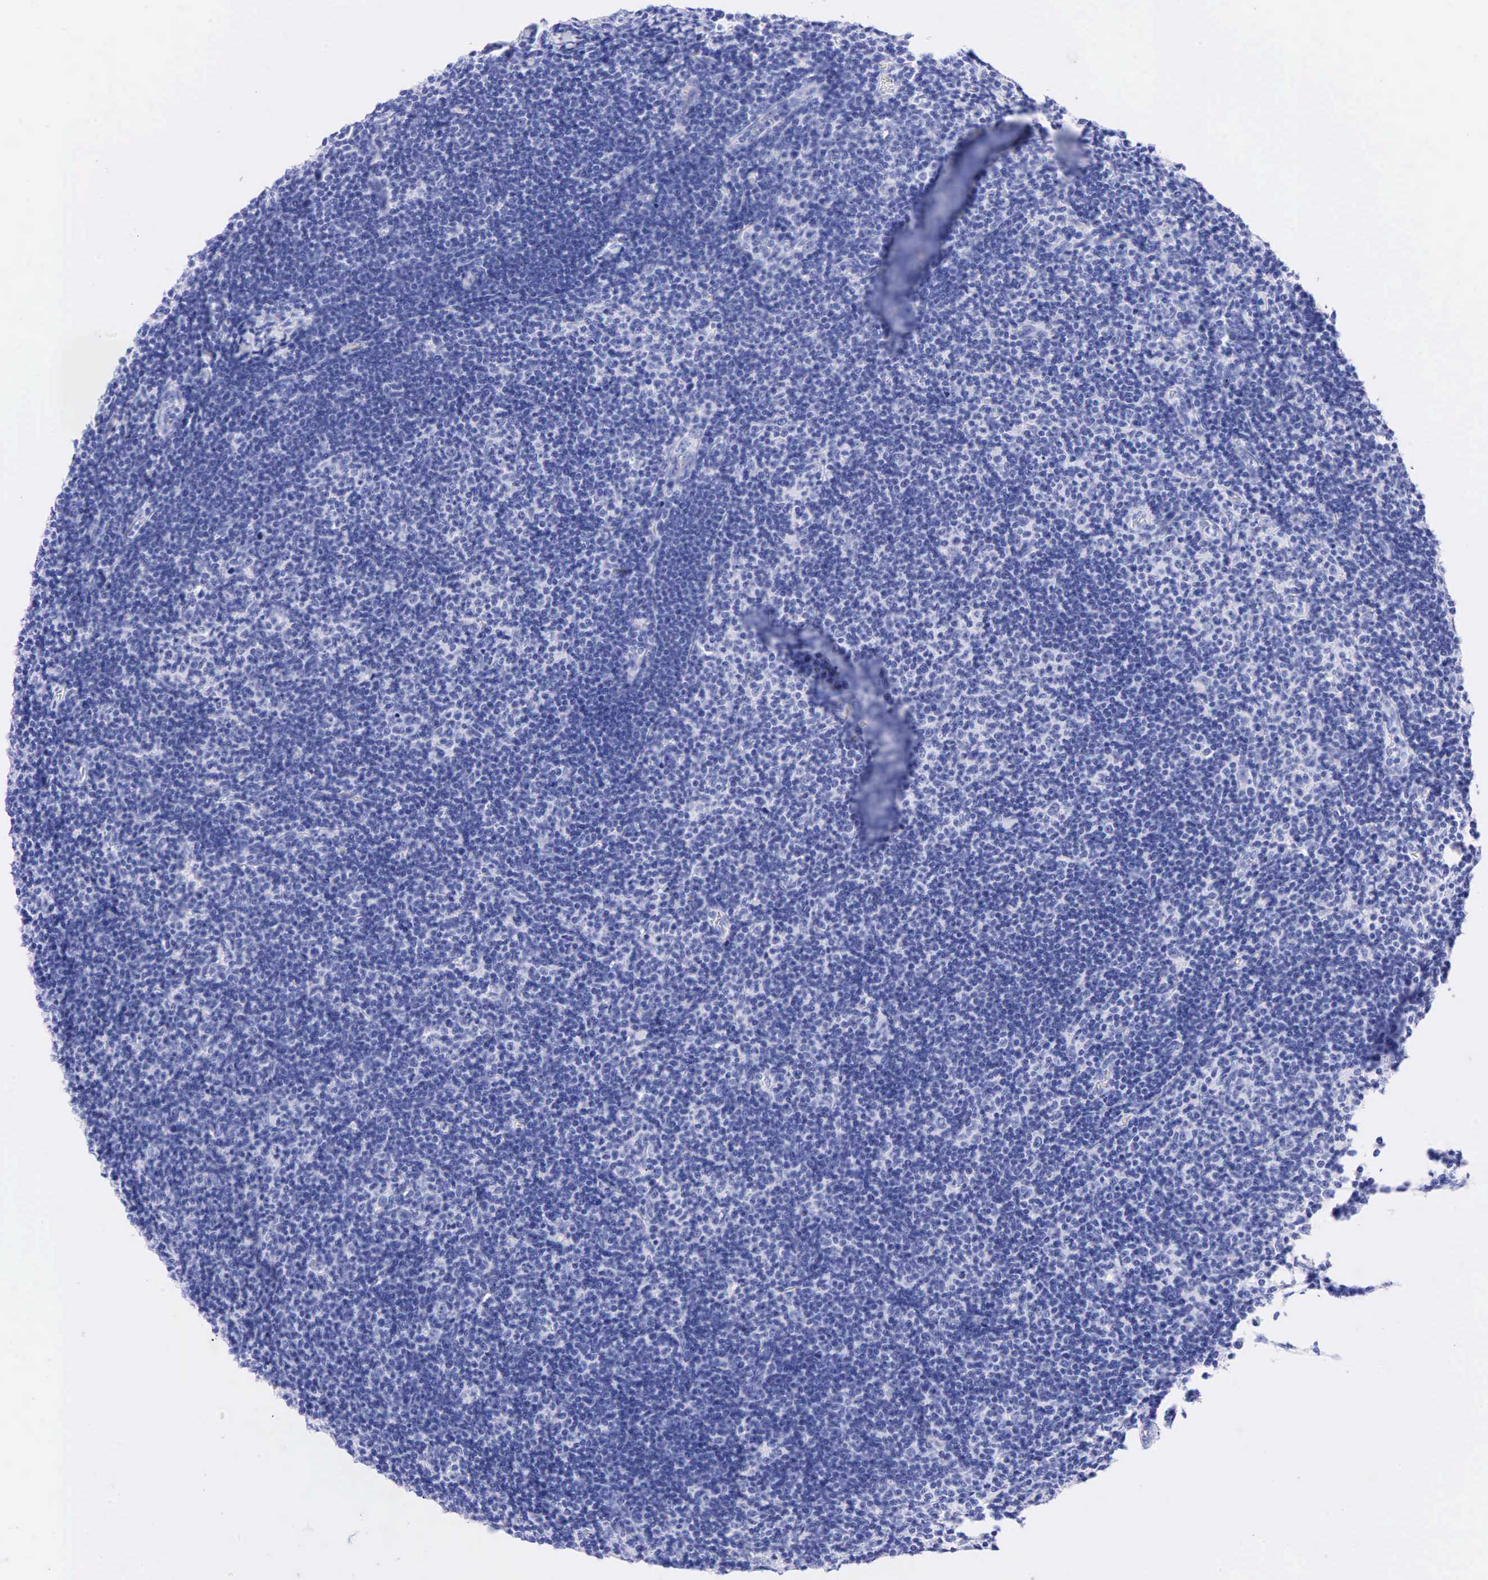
{"staining": {"intensity": "negative", "quantity": "none", "location": "none"}, "tissue": "lymphoma", "cell_type": "Tumor cells", "image_type": "cancer", "snomed": [{"axis": "morphology", "description": "Malignant lymphoma, non-Hodgkin's type, Low grade"}, {"axis": "topography", "description": "Lymph node"}], "caption": "High magnification brightfield microscopy of lymphoma stained with DAB (3,3'-diaminobenzidine) (brown) and counterstained with hematoxylin (blue): tumor cells show no significant staining.", "gene": "CHGA", "patient": {"sex": "male", "age": 49}}